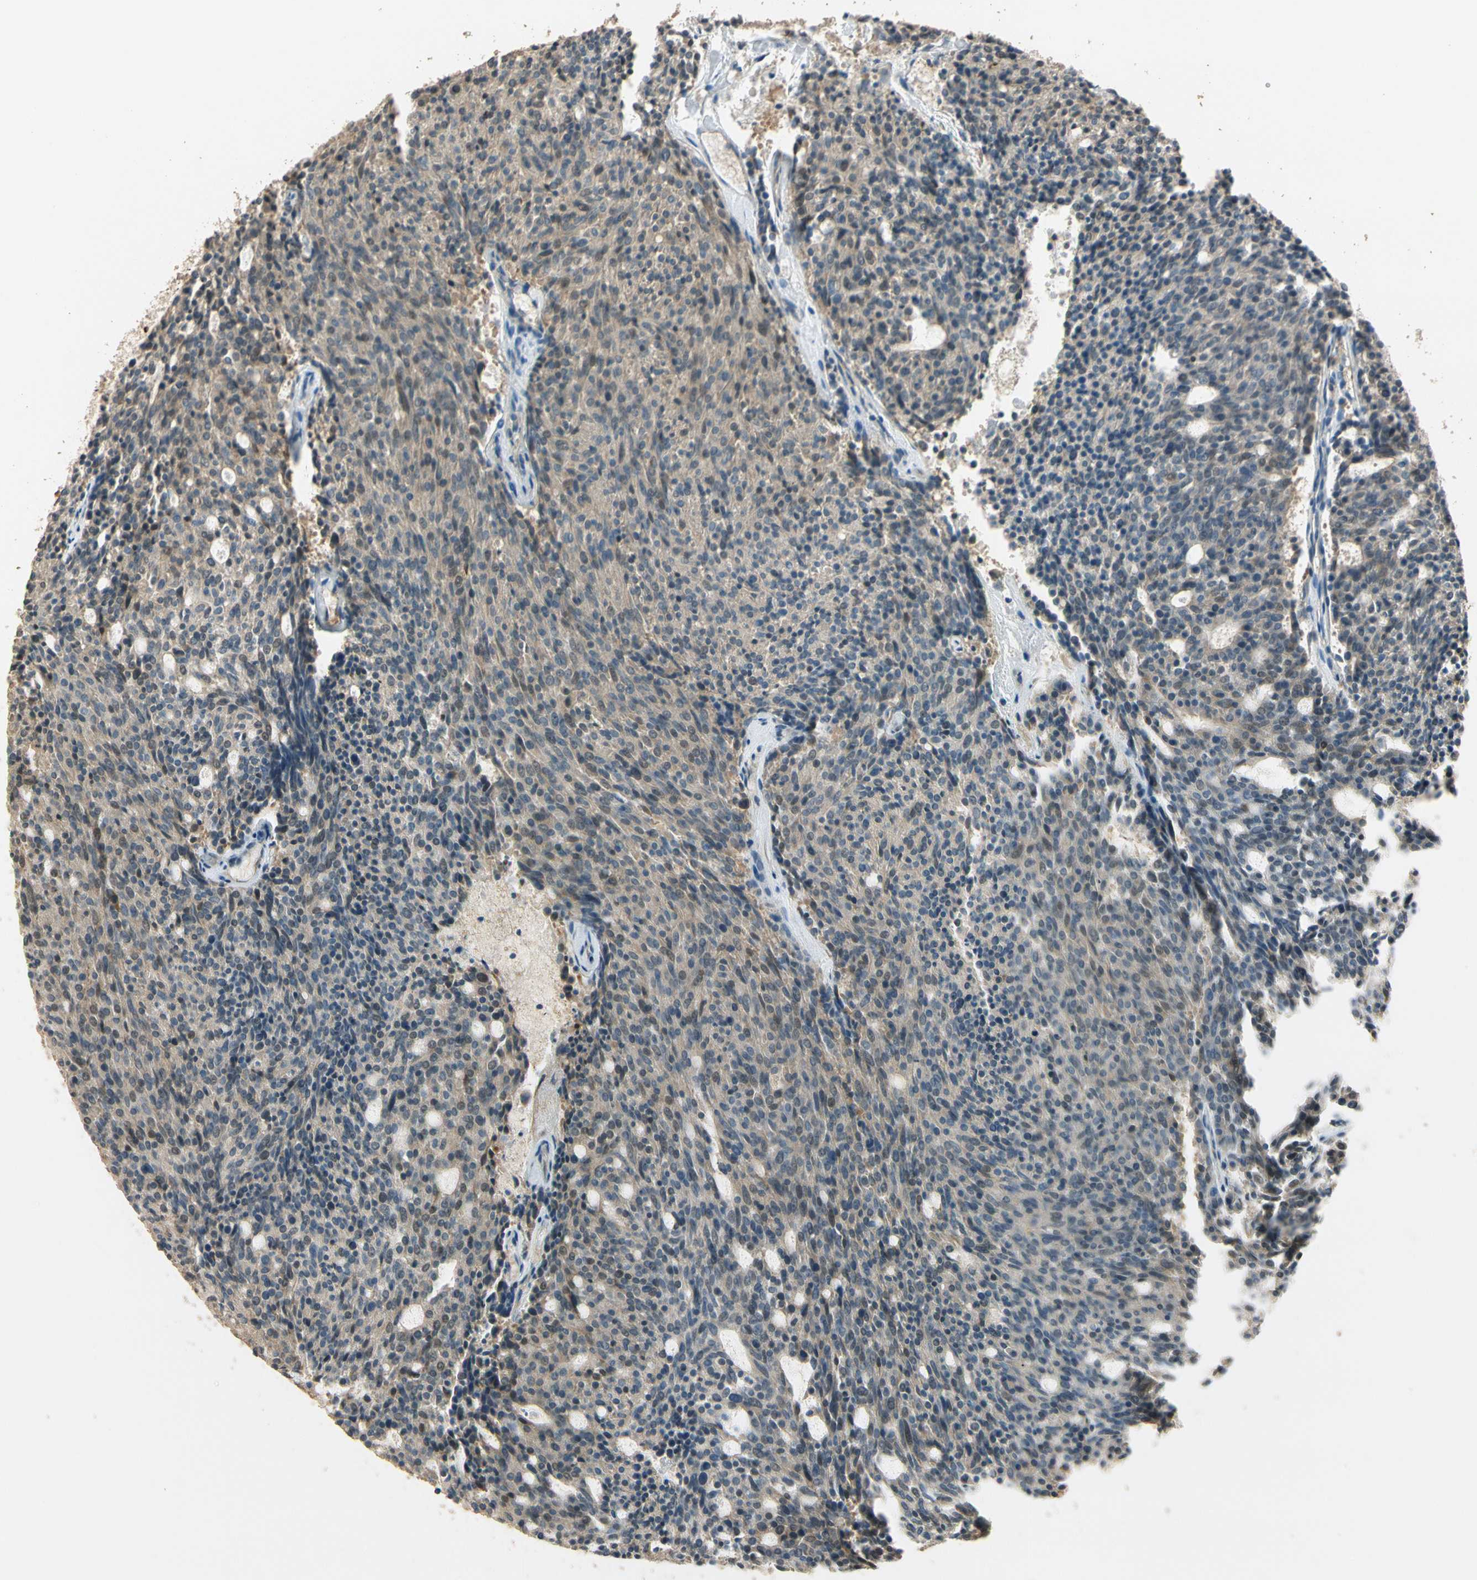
{"staining": {"intensity": "weak", "quantity": ">75%", "location": "cytoplasmic/membranous"}, "tissue": "carcinoid", "cell_type": "Tumor cells", "image_type": "cancer", "snomed": [{"axis": "morphology", "description": "Carcinoid, malignant, NOS"}, {"axis": "topography", "description": "Pancreas"}], "caption": "Immunohistochemical staining of carcinoid exhibits low levels of weak cytoplasmic/membranous expression in about >75% of tumor cells.", "gene": "PLXNA1", "patient": {"sex": "female", "age": 54}}